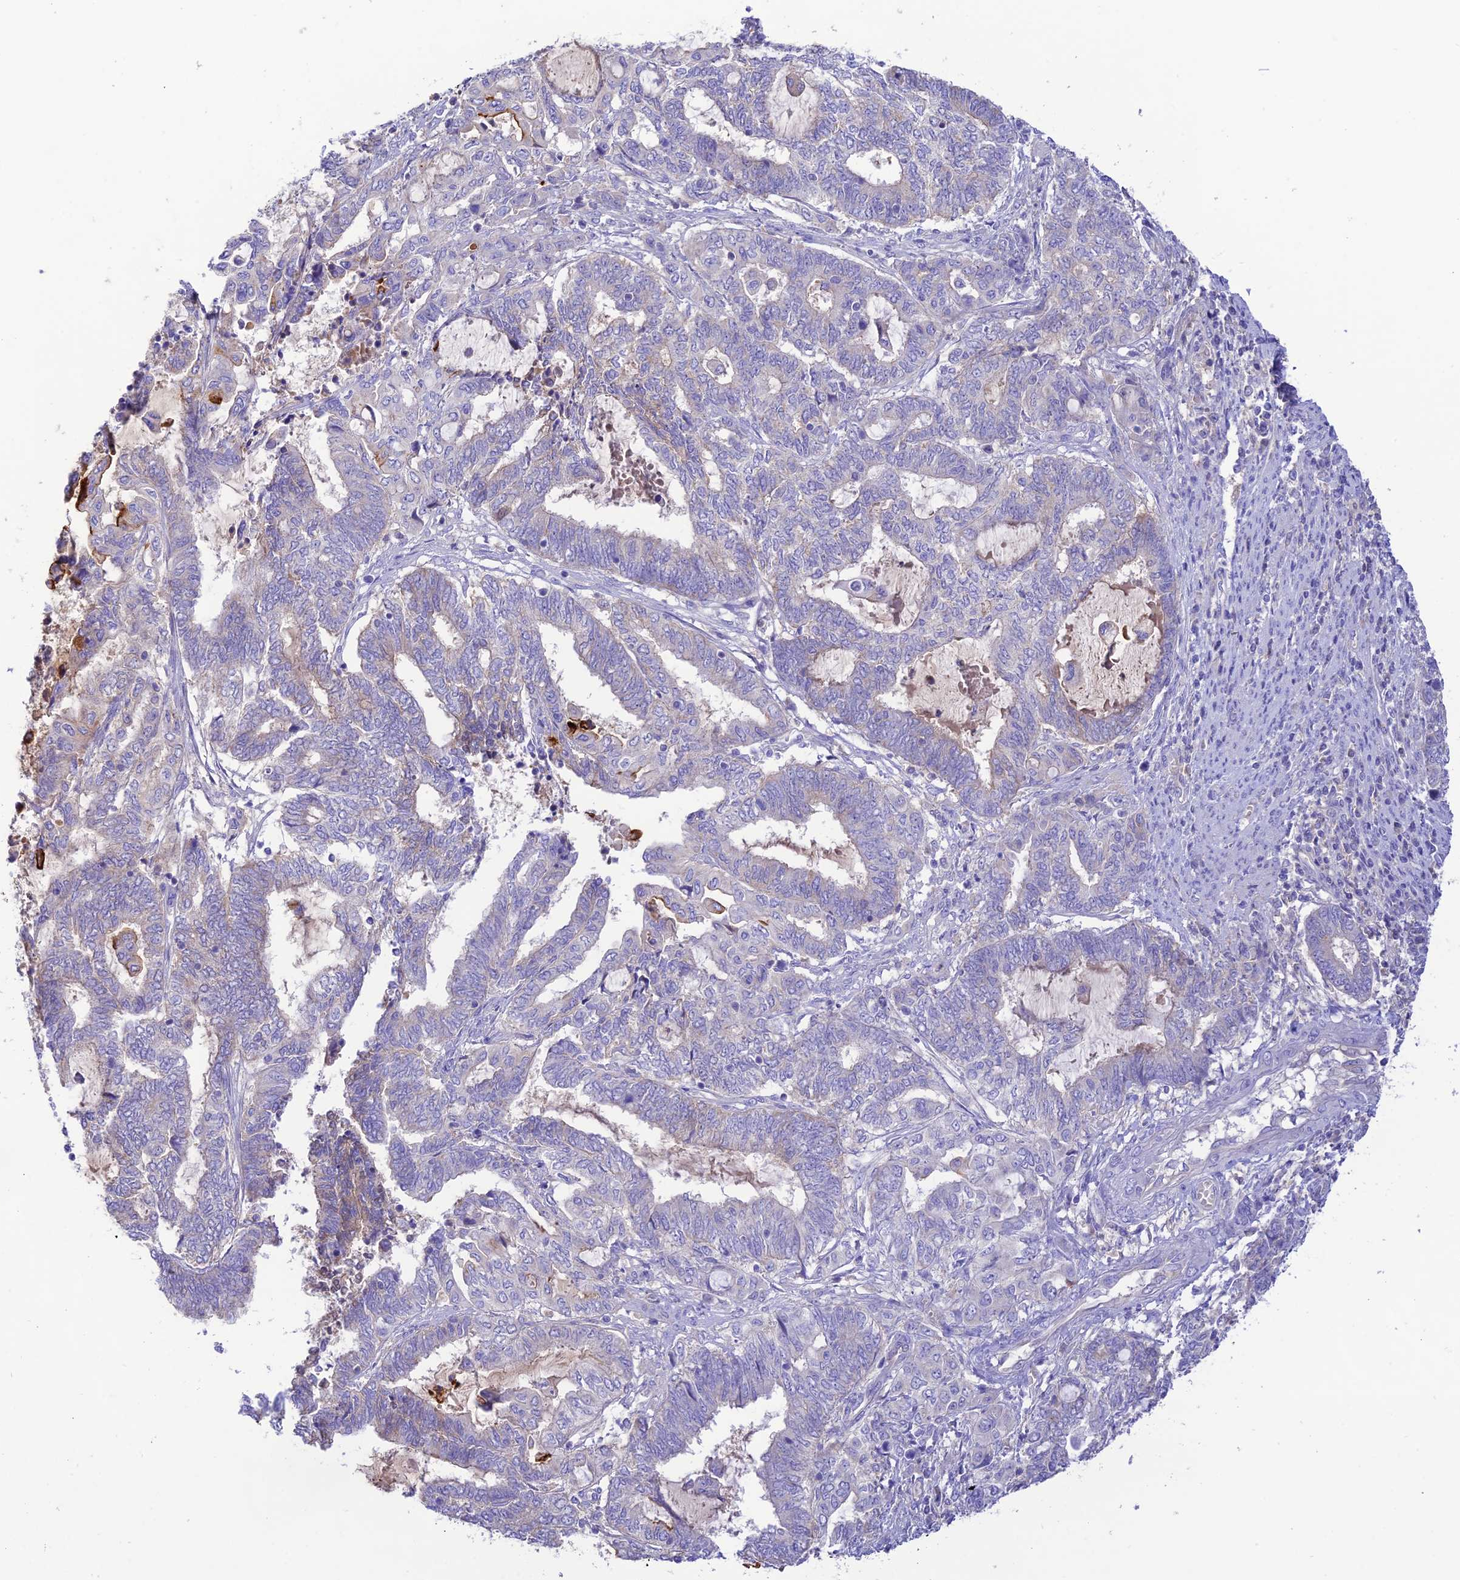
{"staining": {"intensity": "negative", "quantity": "none", "location": "none"}, "tissue": "endometrial cancer", "cell_type": "Tumor cells", "image_type": "cancer", "snomed": [{"axis": "morphology", "description": "Adenocarcinoma, NOS"}, {"axis": "topography", "description": "Uterus"}, {"axis": "topography", "description": "Endometrium"}], "caption": "The immunohistochemistry (IHC) micrograph has no significant staining in tumor cells of endometrial adenocarcinoma tissue.", "gene": "NLRP9", "patient": {"sex": "female", "age": 70}}